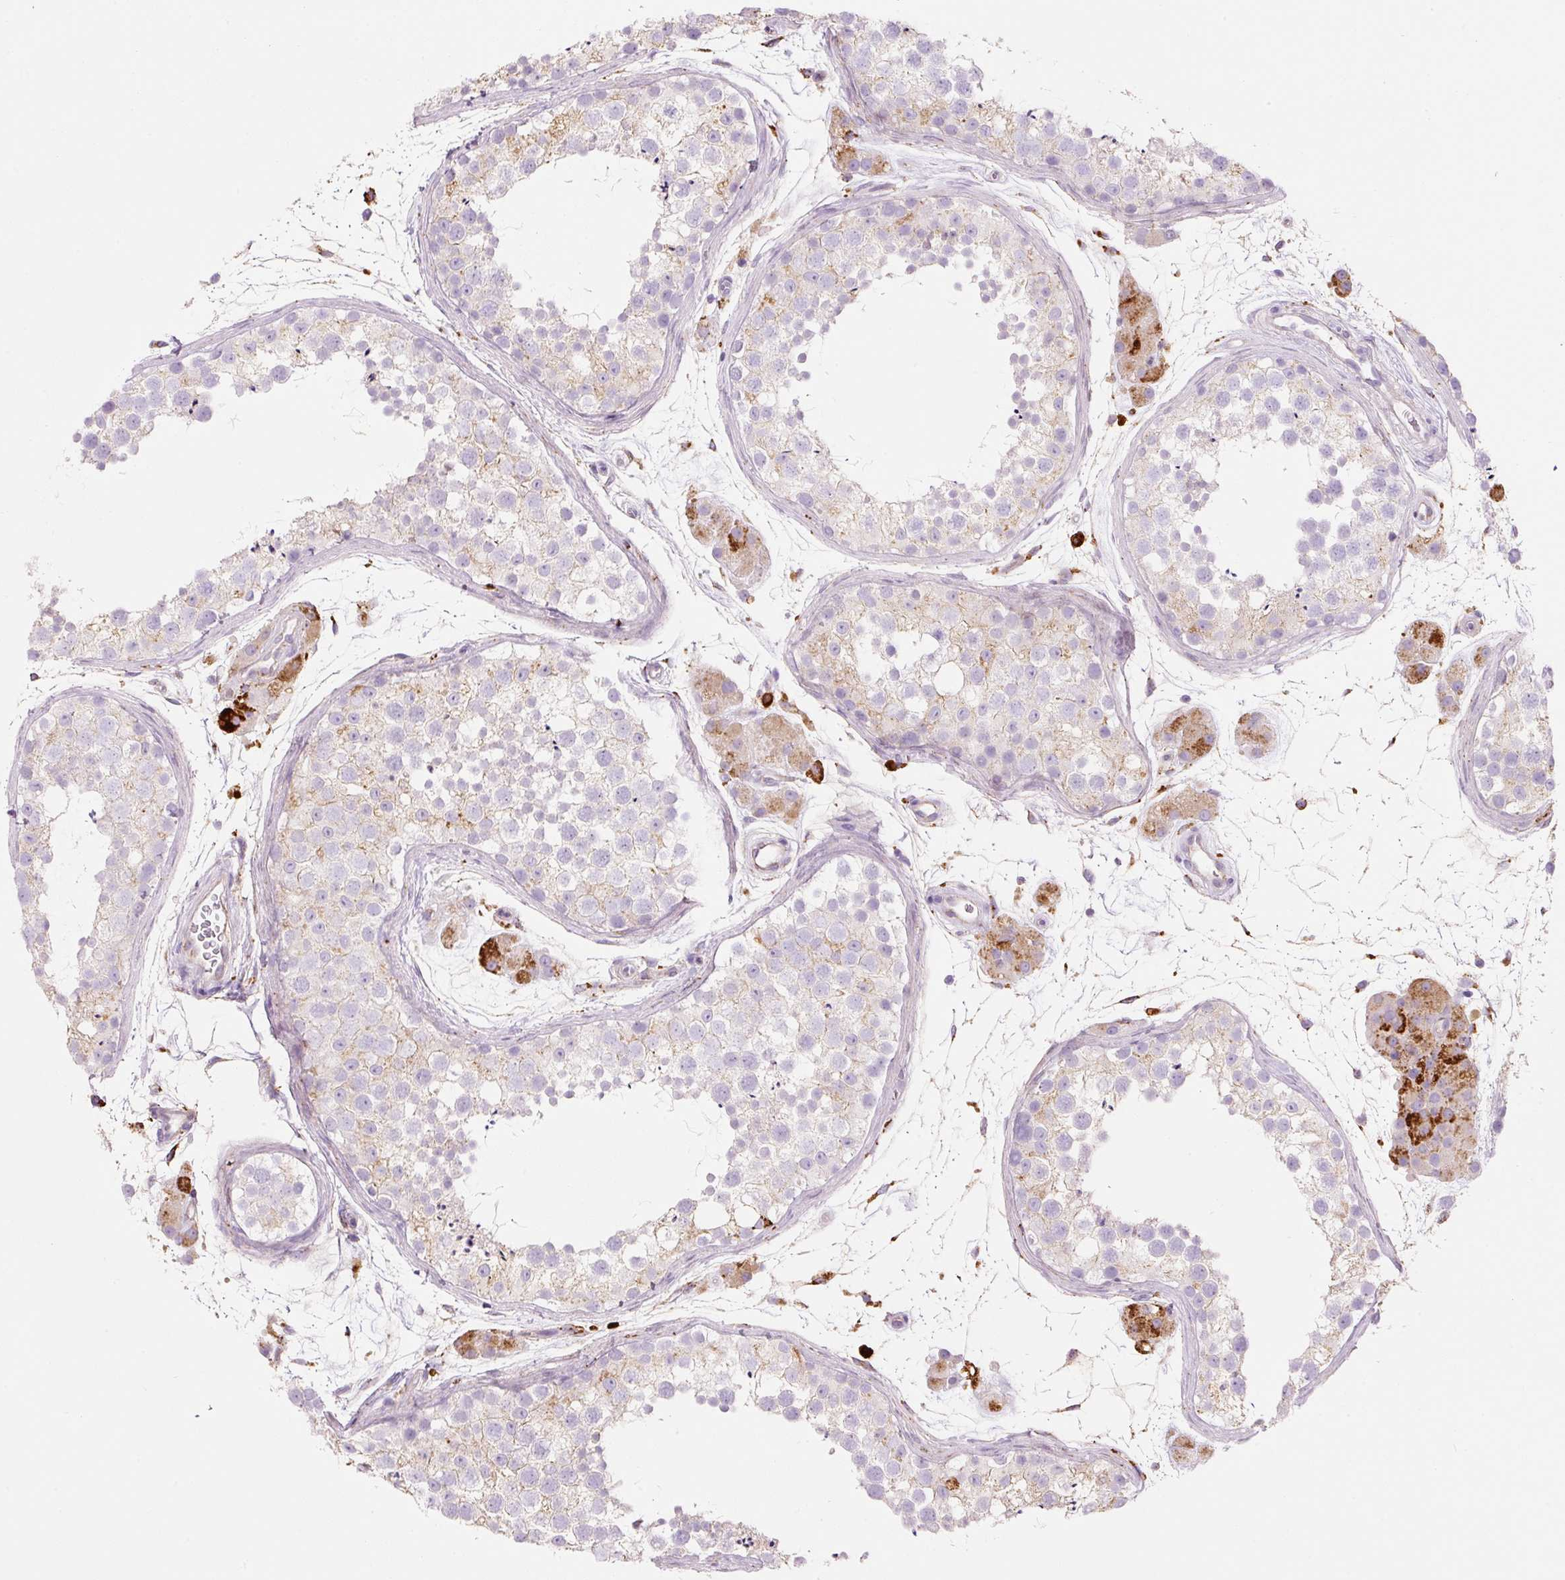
{"staining": {"intensity": "weak", "quantity": "25%-75%", "location": "cytoplasmic/membranous"}, "tissue": "testis", "cell_type": "Cells in seminiferous ducts", "image_type": "normal", "snomed": [{"axis": "morphology", "description": "Normal tissue, NOS"}, {"axis": "topography", "description": "Testis"}], "caption": "Testis stained with DAB (3,3'-diaminobenzidine) immunohistochemistry demonstrates low levels of weak cytoplasmic/membranous staining in about 25%-75% of cells in seminiferous ducts. (brown staining indicates protein expression, while blue staining denotes nuclei).", "gene": "TMC8", "patient": {"sex": "male", "age": 41}}